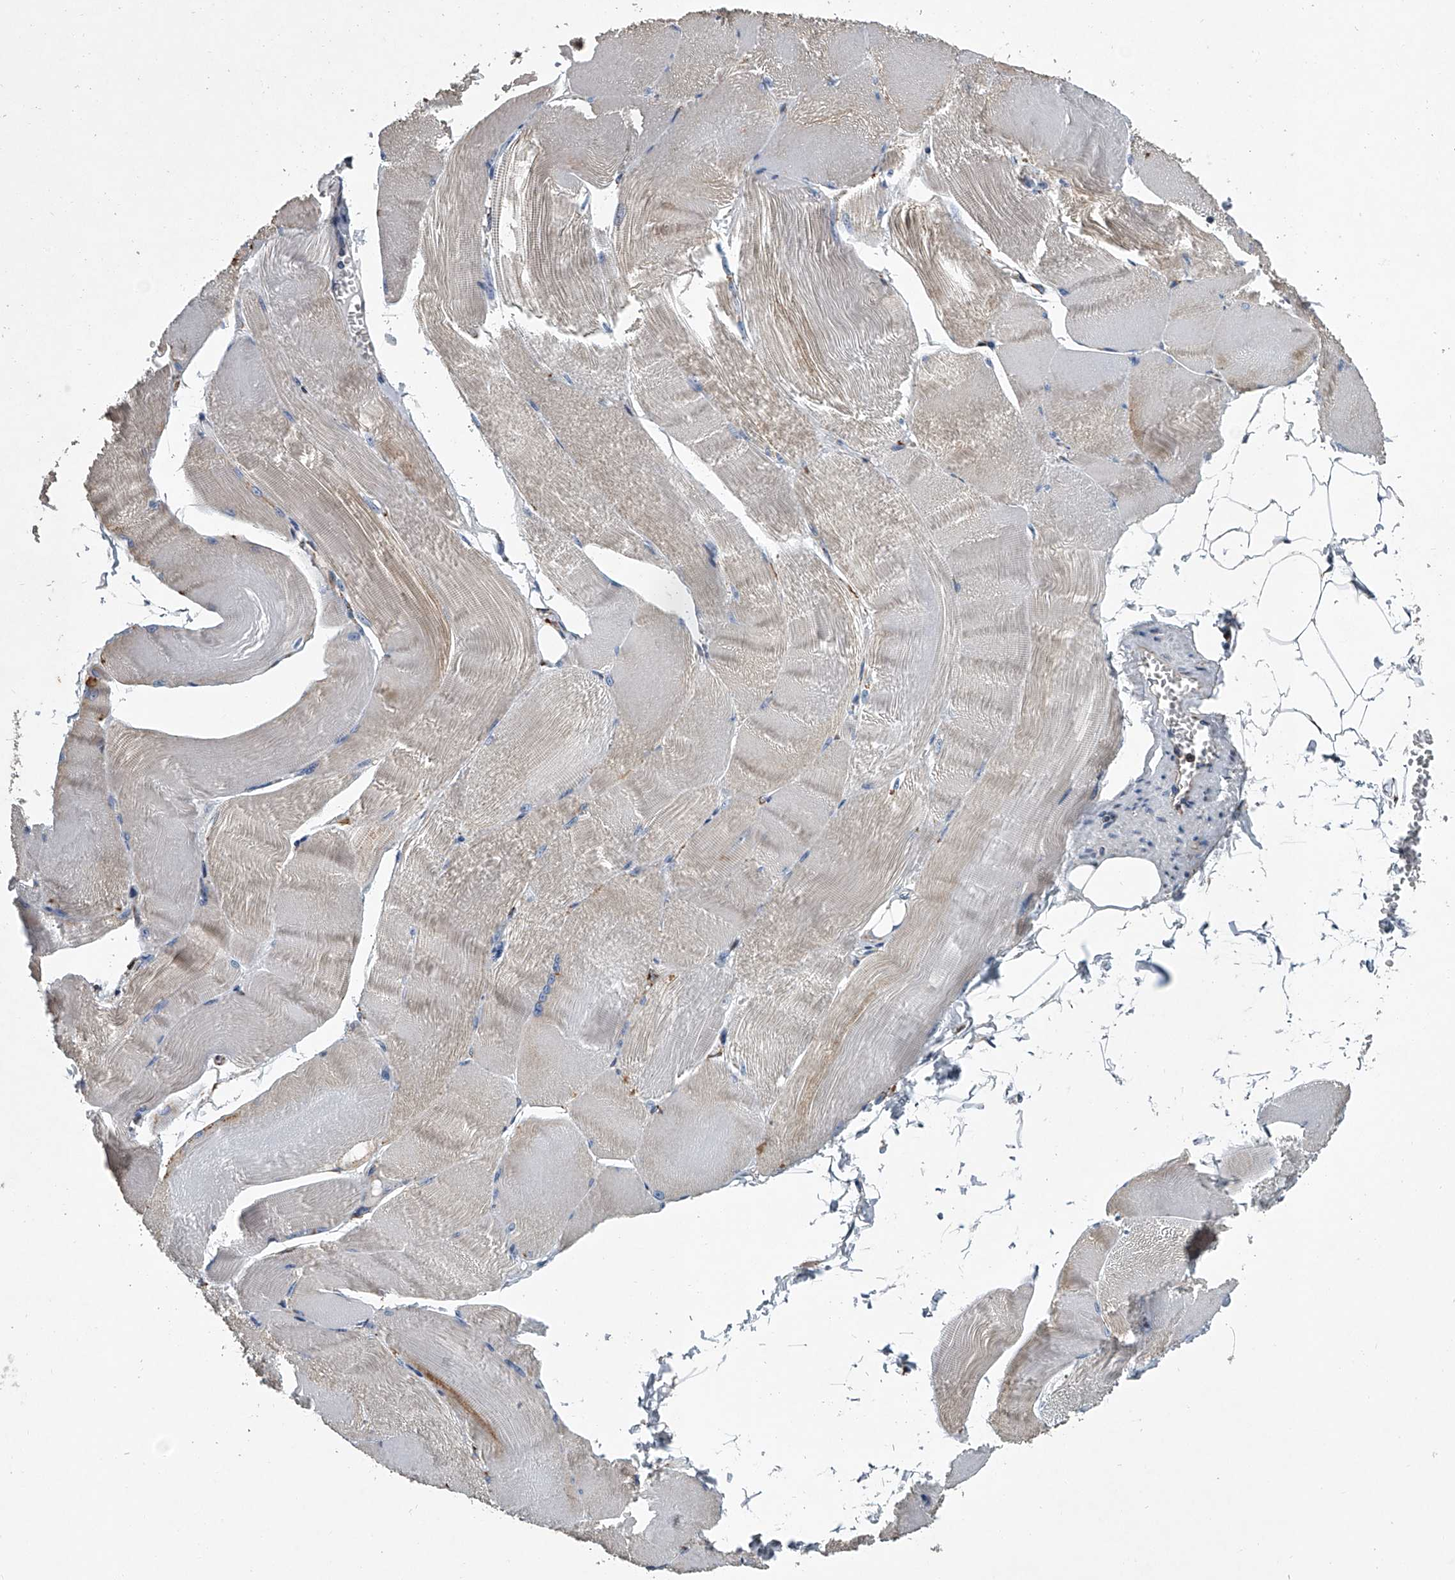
{"staining": {"intensity": "negative", "quantity": "none", "location": "none"}, "tissue": "skeletal muscle", "cell_type": "Myocytes", "image_type": "normal", "snomed": [{"axis": "morphology", "description": "Normal tissue, NOS"}, {"axis": "morphology", "description": "Basal cell carcinoma"}, {"axis": "topography", "description": "Skeletal muscle"}], "caption": "Myocytes show no significant protein expression in normal skeletal muscle. Brightfield microscopy of IHC stained with DAB (brown) and hematoxylin (blue), captured at high magnification.", "gene": "TMEM63C", "patient": {"sex": "female", "age": 64}}